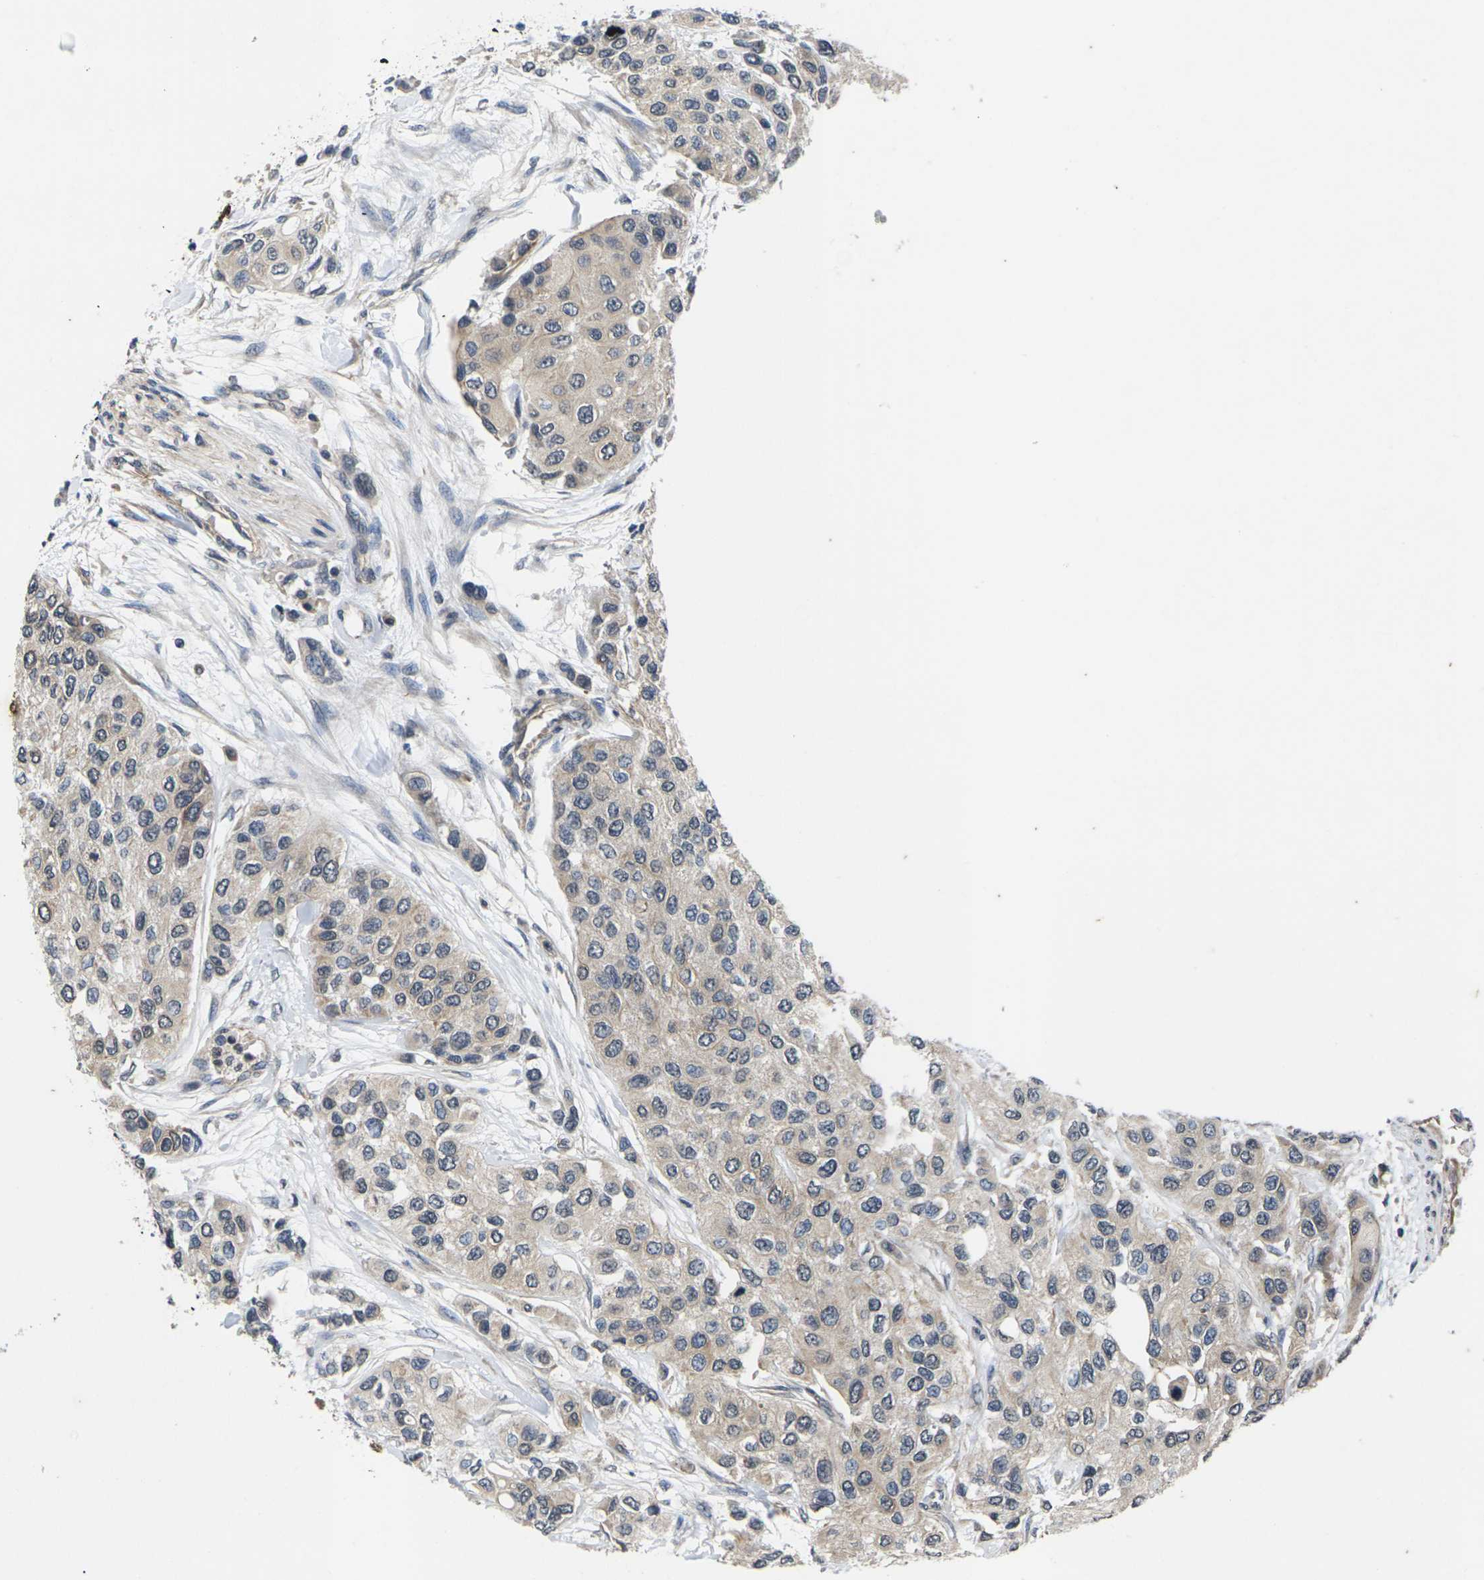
{"staining": {"intensity": "weak", "quantity": ">75%", "location": "cytoplasmic/membranous"}, "tissue": "urothelial cancer", "cell_type": "Tumor cells", "image_type": "cancer", "snomed": [{"axis": "morphology", "description": "Urothelial carcinoma, High grade"}, {"axis": "topography", "description": "Urinary bladder"}], "caption": "Approximately >75% of tumor cells in urothelial cancer reveal weak cytoplasmic/membranous protein staining as visualized by brown immunohistochemical staining.", "gene": "DKK2", "patient": {"sex": "female", "age": 56}}